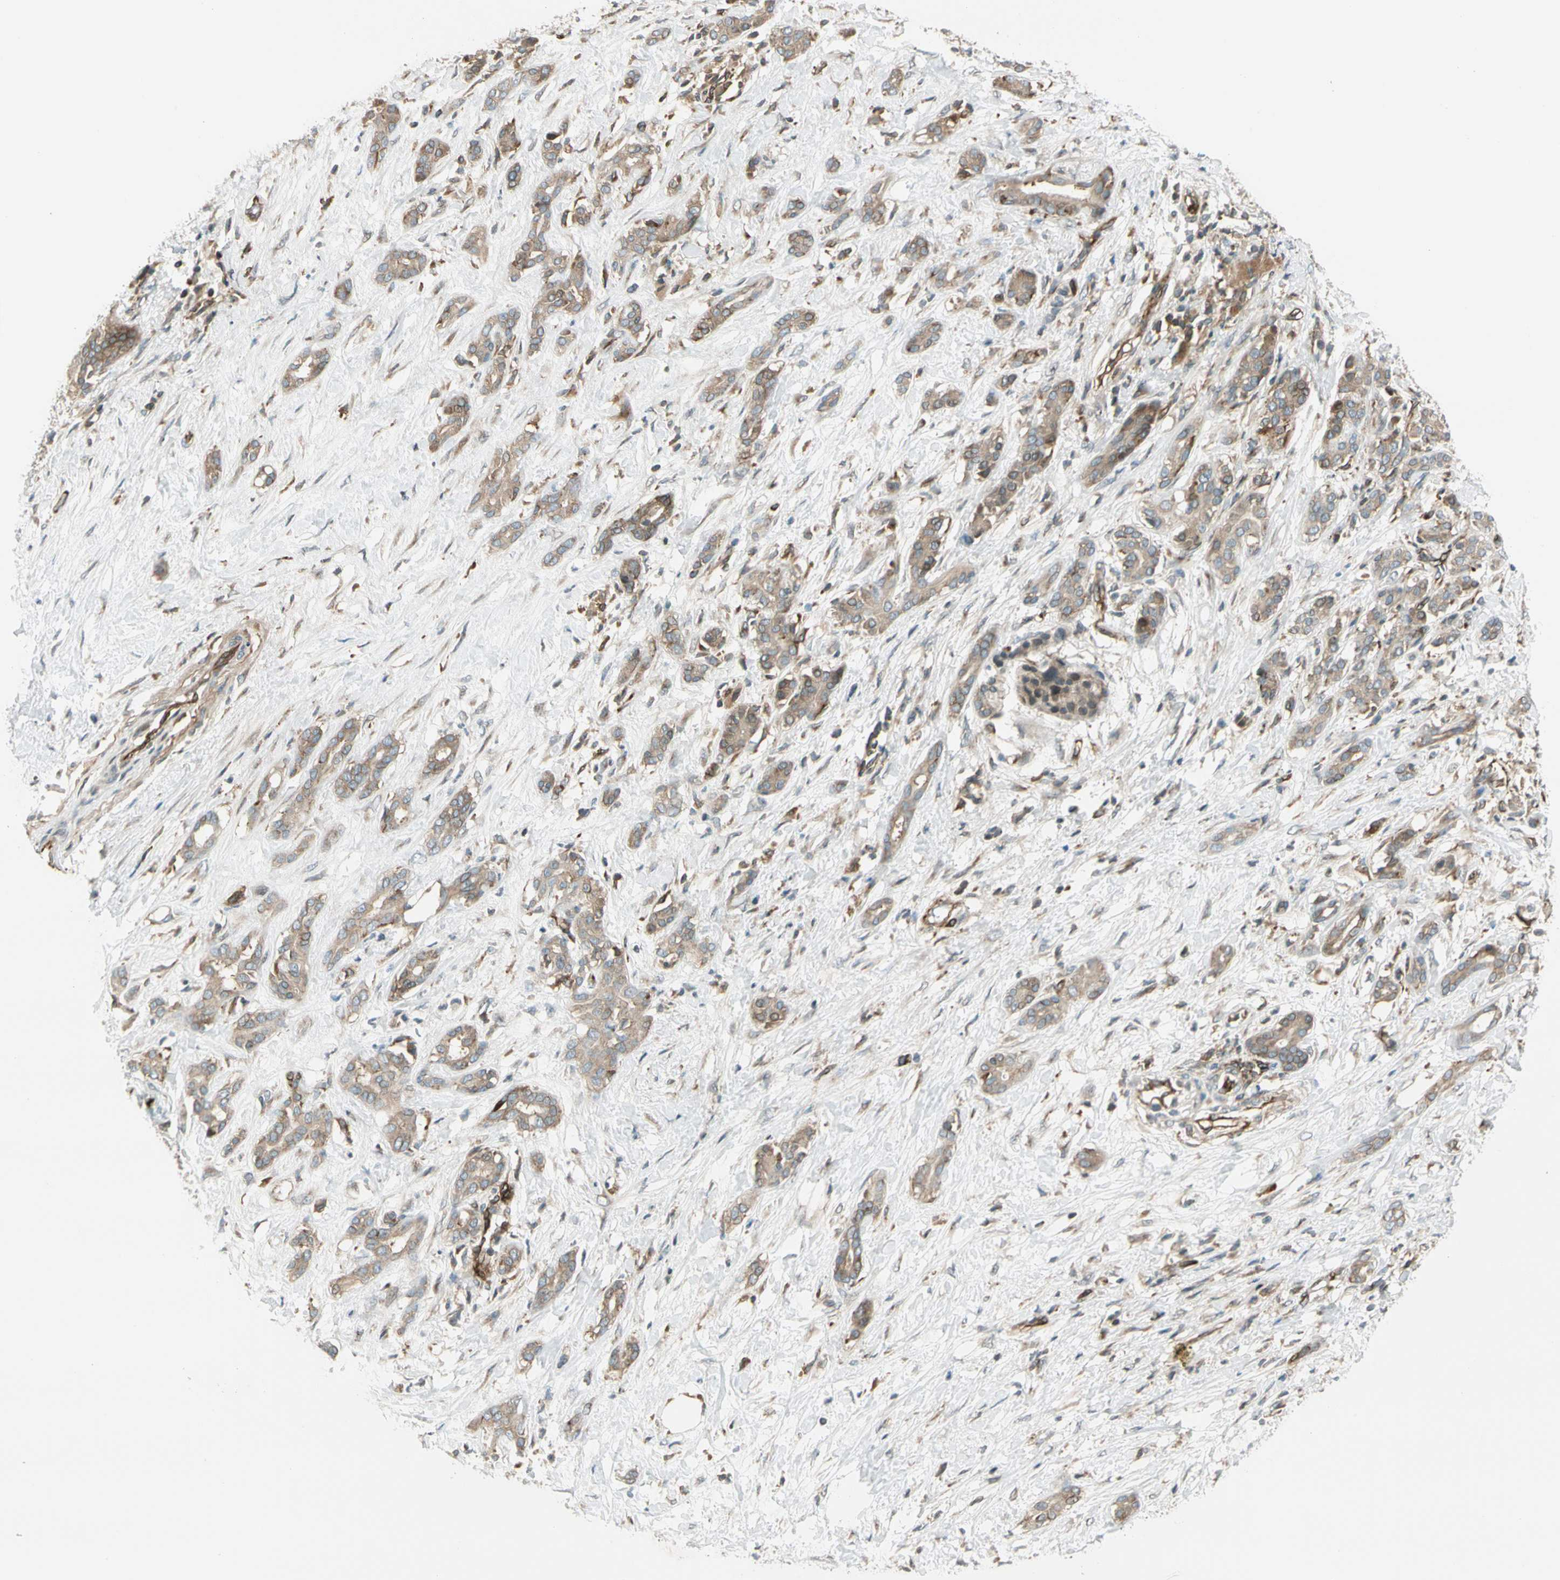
{"staining": {"intensity": "weak", "quantity": ">75%", "location": "cytoplasmic/membranous"}, "tissue": "pancreatic cancer", "cell_type": "Tumor cells", "image_type": "cancer", "snomed": [{"axis": "morphology", "description": "Adenocarcinoma, NOS"}, {"axis": "topography", "description": "Pancreas"}], "caption": "About >75% of tumor cells in adenocarcinoma (pancreatic) exhibit weak cytoplasmic/membranous protein staining as visualized by brown immunohistochemical staining.", "gene": "TRIO", "patient": {"sex": "male", "age": 41}}